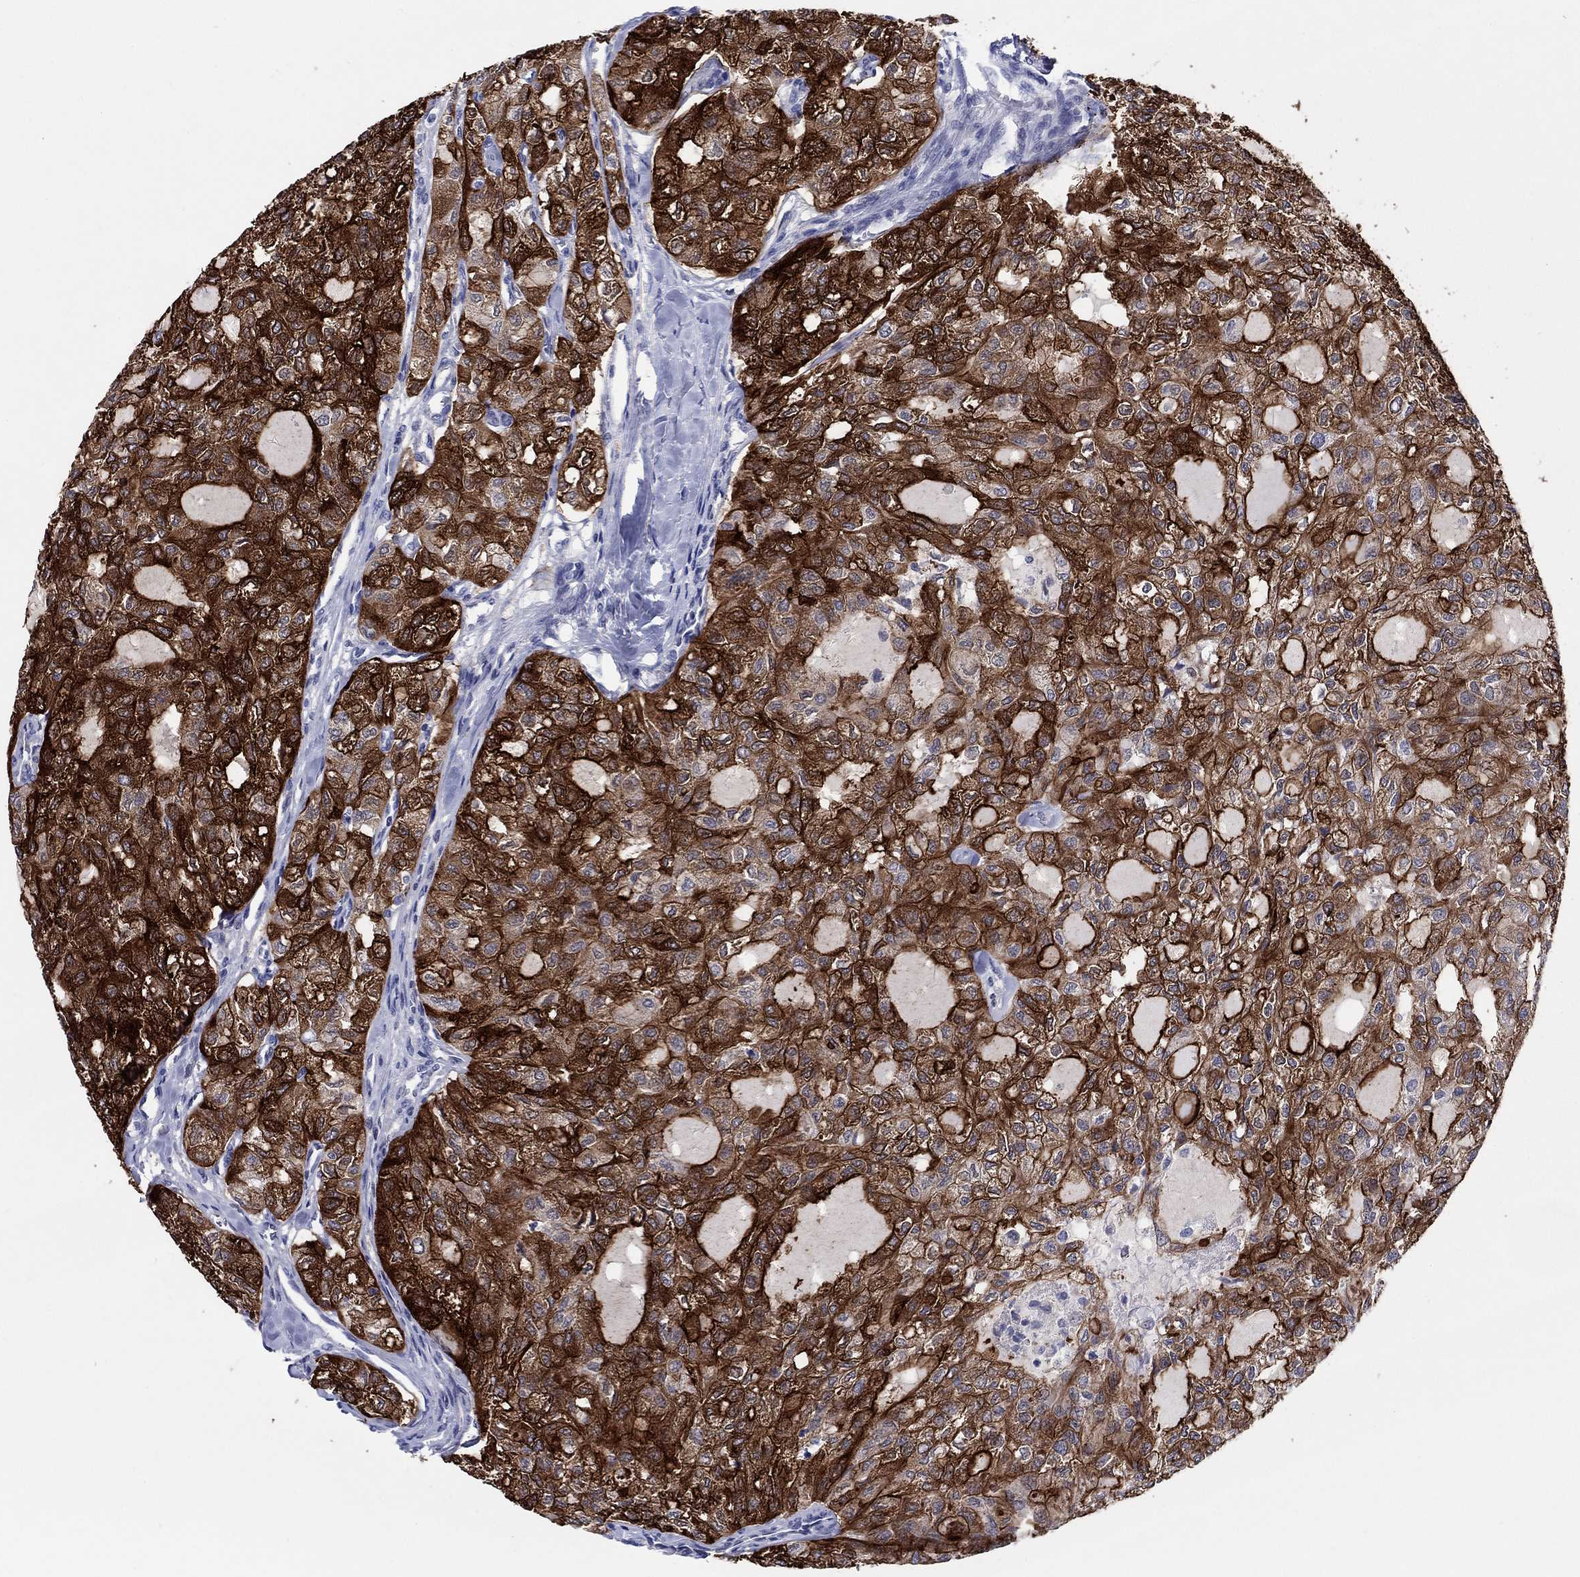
{"staining": {"intensity": "strong", "quantity": ">75%", "location": "cytoplasmic/membranous"}, "tissue": "thyroid cancer", "cell_type": "Tumor cells", "image_type": "cancer", "snomed": [{"axis": "morphology", "description": "Follicular adenoma carcinoma, NOS"}, {"axis": "topography", "description": "Thyroid gland"}], "caption": "High-power microscopy captured an immunohistochemistry micrograph of thyroid cancer (follicular adenoma carcinoma), revealing strong cytoplasmic/membranous staining in about >75% of tumor cells. The staining was performed using DAB (3,3'-diaminobenzidine) to visualize the protein expression in brown, while the nuclei were stained in blue with hematoxylin (Magnification: 20x).", "gene": "RAP1GAP", "patient": {"sex": "male", "age": 75}}